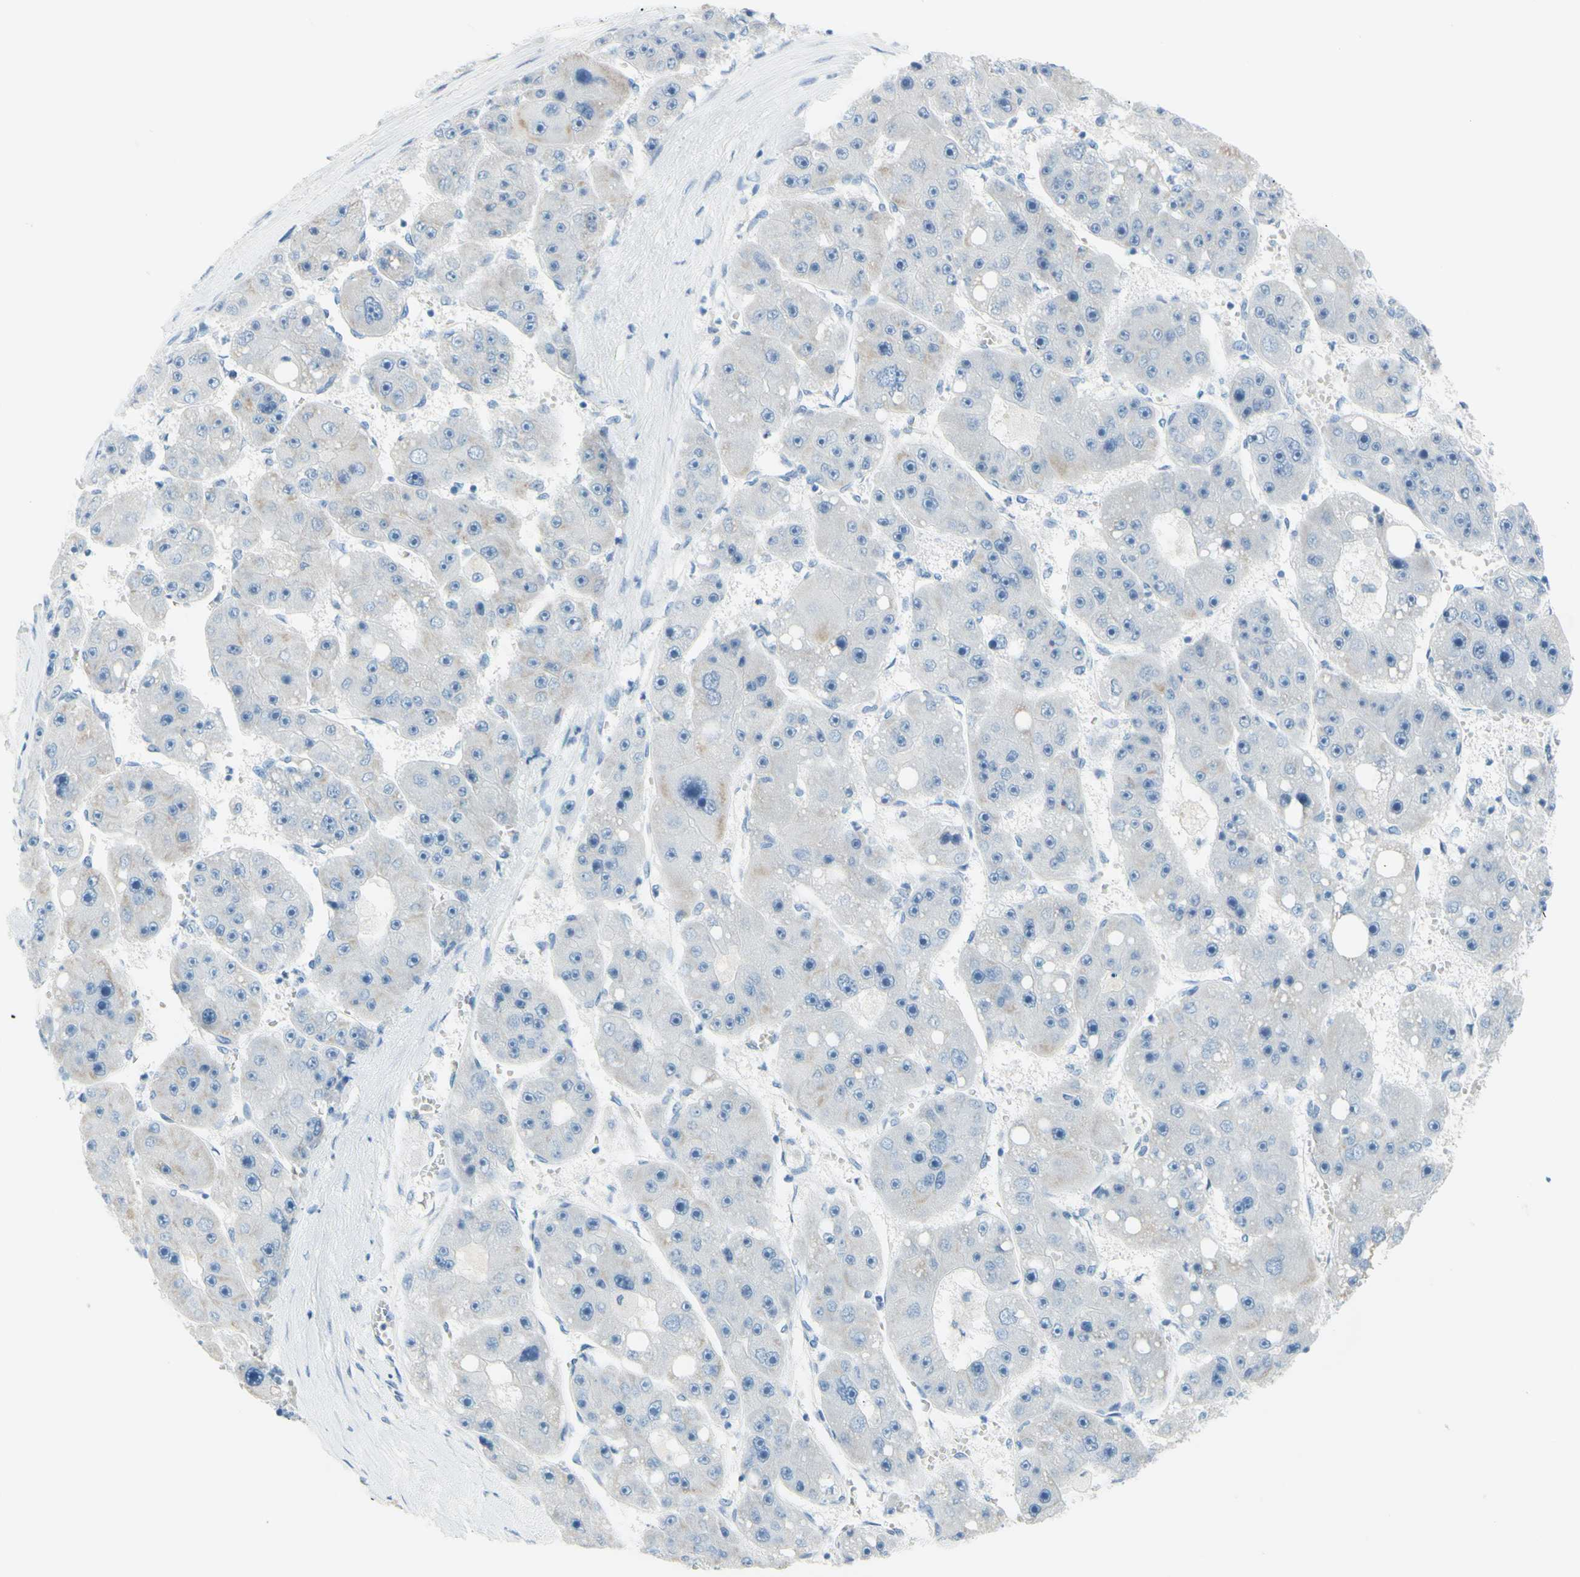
{"staining": {"intensity": "weak", "quantity": "<25%", "location": "cytoplasmic/membranous"}, "tissue": "liver cancer", "cell_type": "Tumor cells", "image_type": "cancer", "snomed": [{"axis": "morphology", "description": "Carcinoma, Hepatocellular, NOS"}, {"axis": "topography", "description": "Liver"}], "caption": "DAB immunohistochemical staining of human liver cancer displays no significant staining in tumor cells. Nuclei are stained in blue.", "gene": "DCT", "patient": {"sex": "female", "age": 61}}